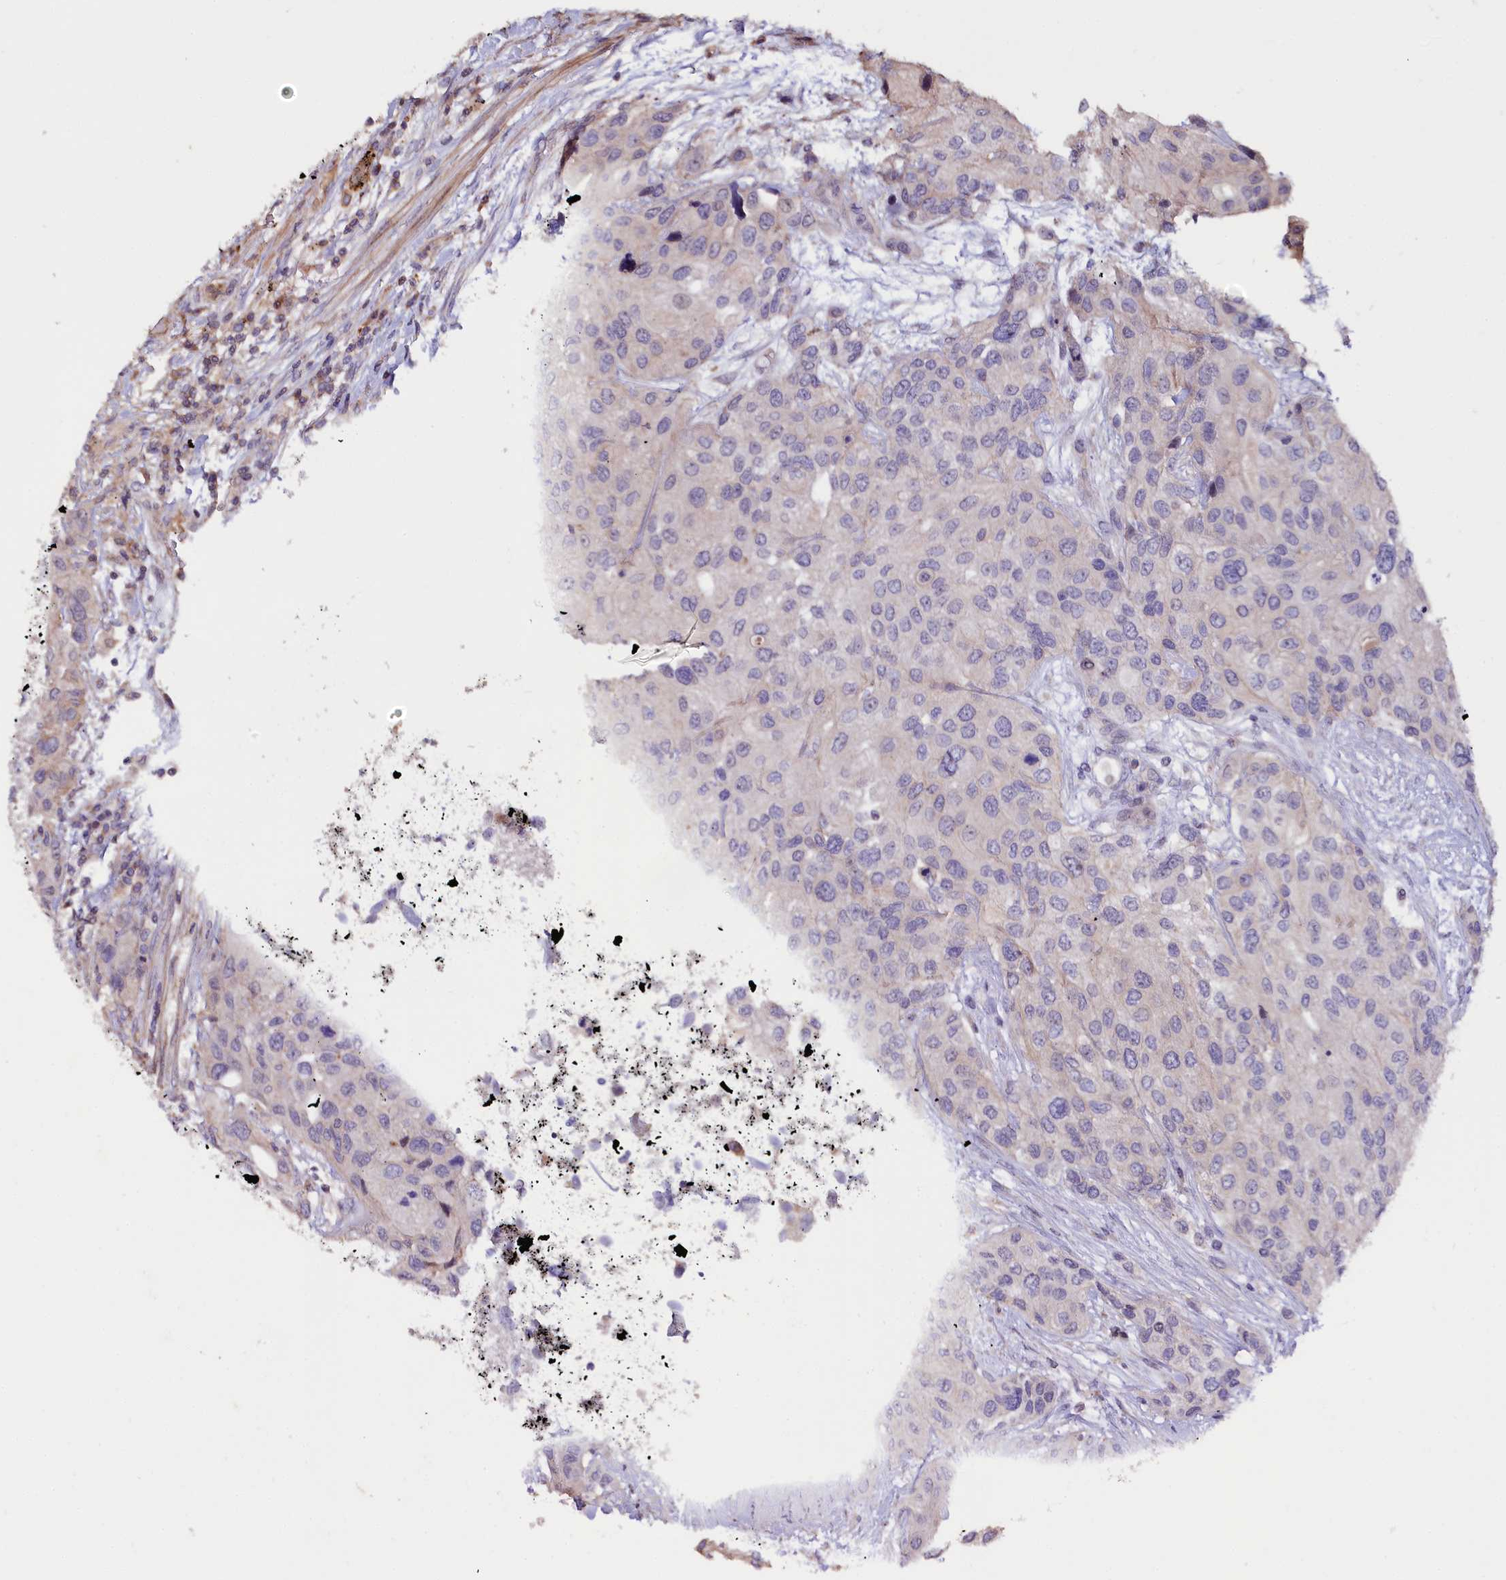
{"staining": {"intensity": "negative", "quantity": "none", "location": "none"}, "tissue": "urothelial cancer", "cell_type": "Tumor cells", "image_type": "cancer", "snomed": [{"axis": "morphology", "description": "Normal tissue, NOS"}, {"axis": "morphology", "description": "Urothelial carcinoma, High grade"}, {"axis": "topography", "description": "Vascular tissue"}, {"axis": "topography", "description": "Urinary bladder"}], "caption": "An IHC micrograph of urothelial carcinoma (high-grade) is shown. There is no staining in tumor cells of urothelial carcinoma (high-grade). (DAB IHC visualized using brightfield microscopy, high magnification).", "gene": "RPUSD3", "patient": {"sex": "female", "age": 56}}